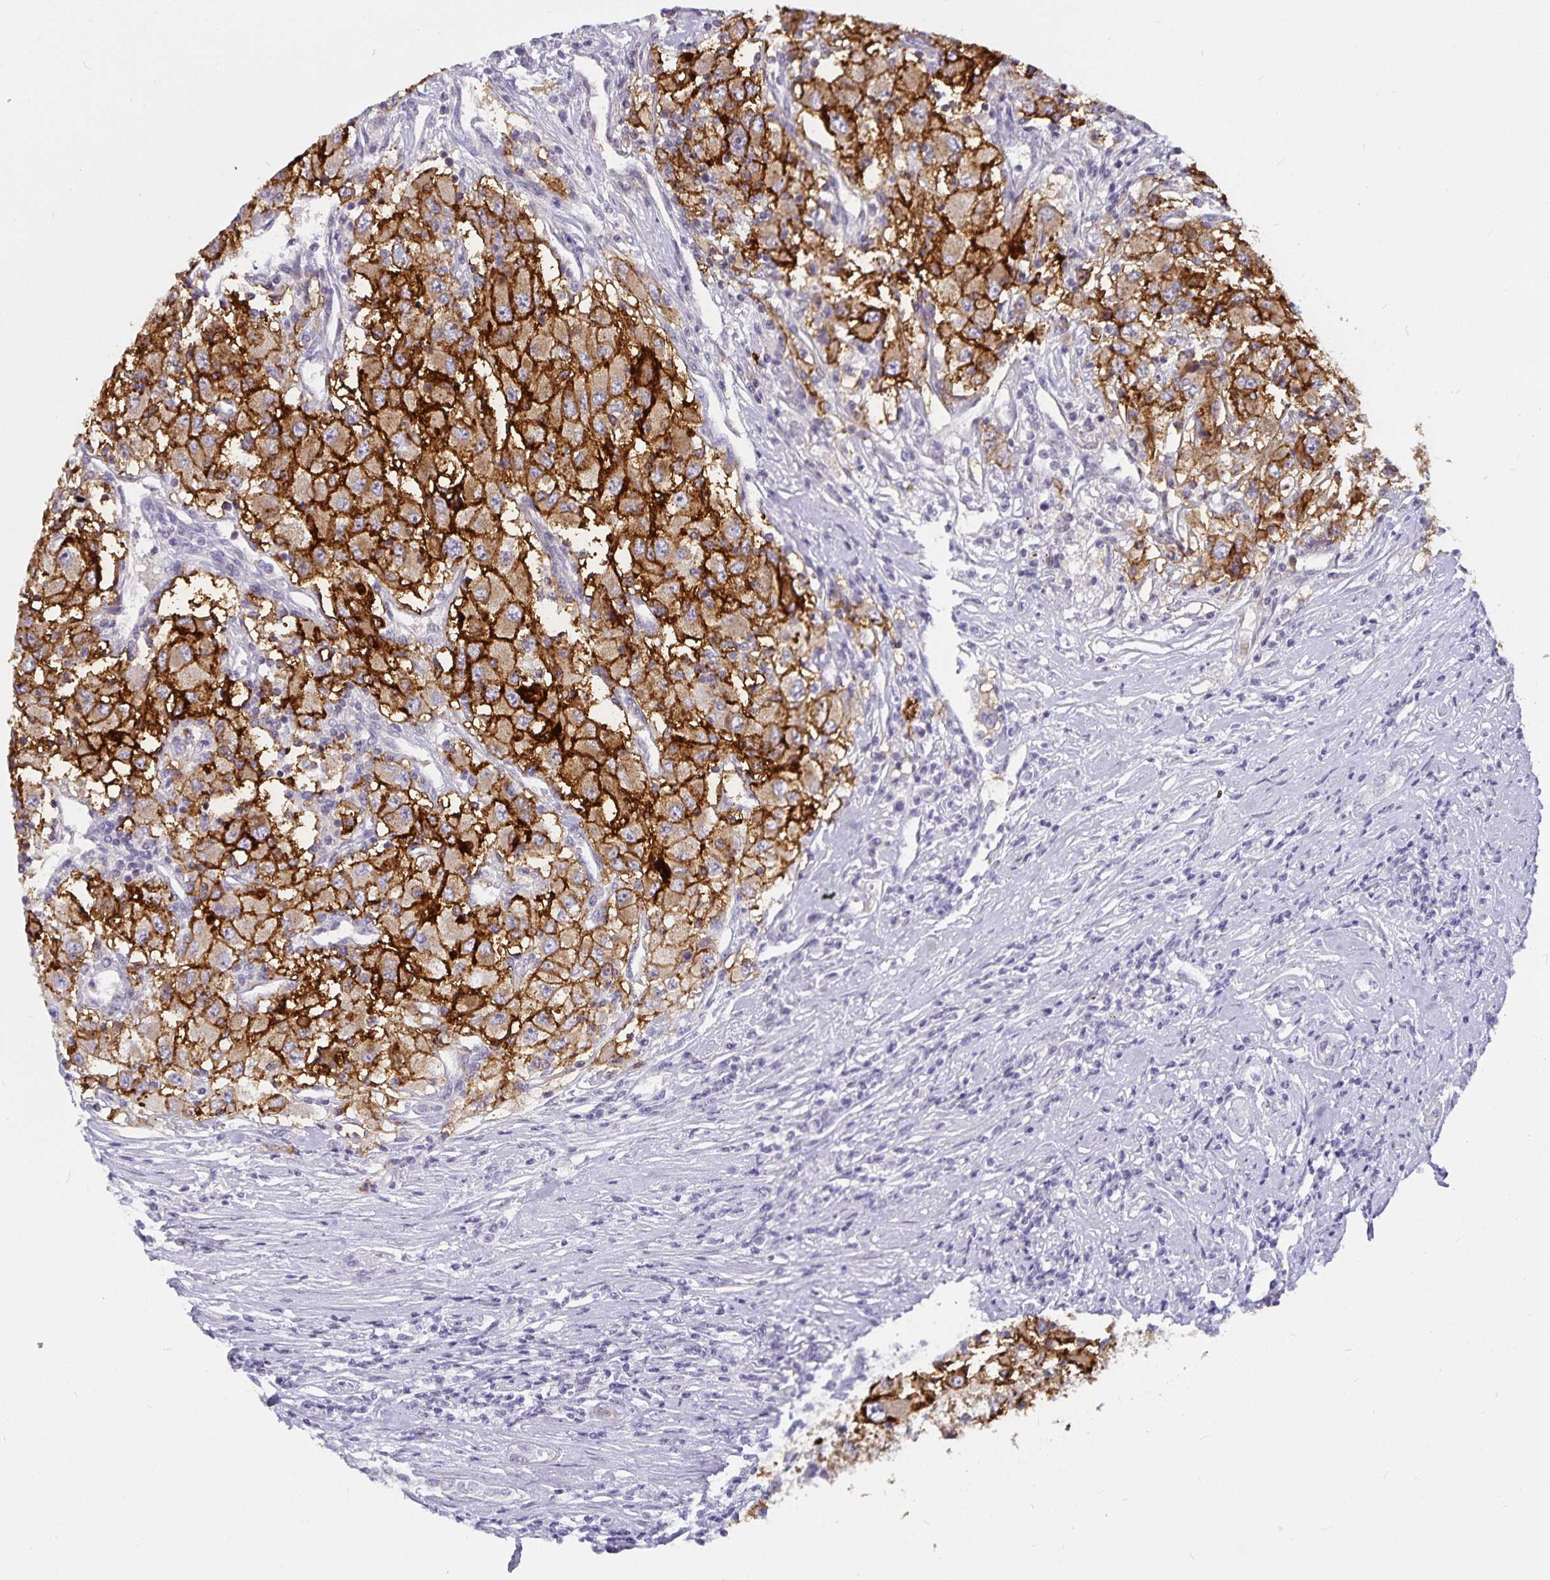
{"staining": {"intensity": "strong", "quantity": ">75%", "location": "cytoplasmic/membranous"}, "tissue": "renal cancer", "cell_type": "Tumor cells", "image_type": "cancer", "snomed": [{"axis": "morphology", "description": "Adenocarcinoma, NOS"}, {"axis": "topography", "description": "Kidney"}], "caption": "Protein staining displays strong cytoplasmic/membranous expression in approximately >75% of tumor cells in renal adenocarcinoma.", "gene": "CA12", "patient": {"sex": "female", "age": 67}}